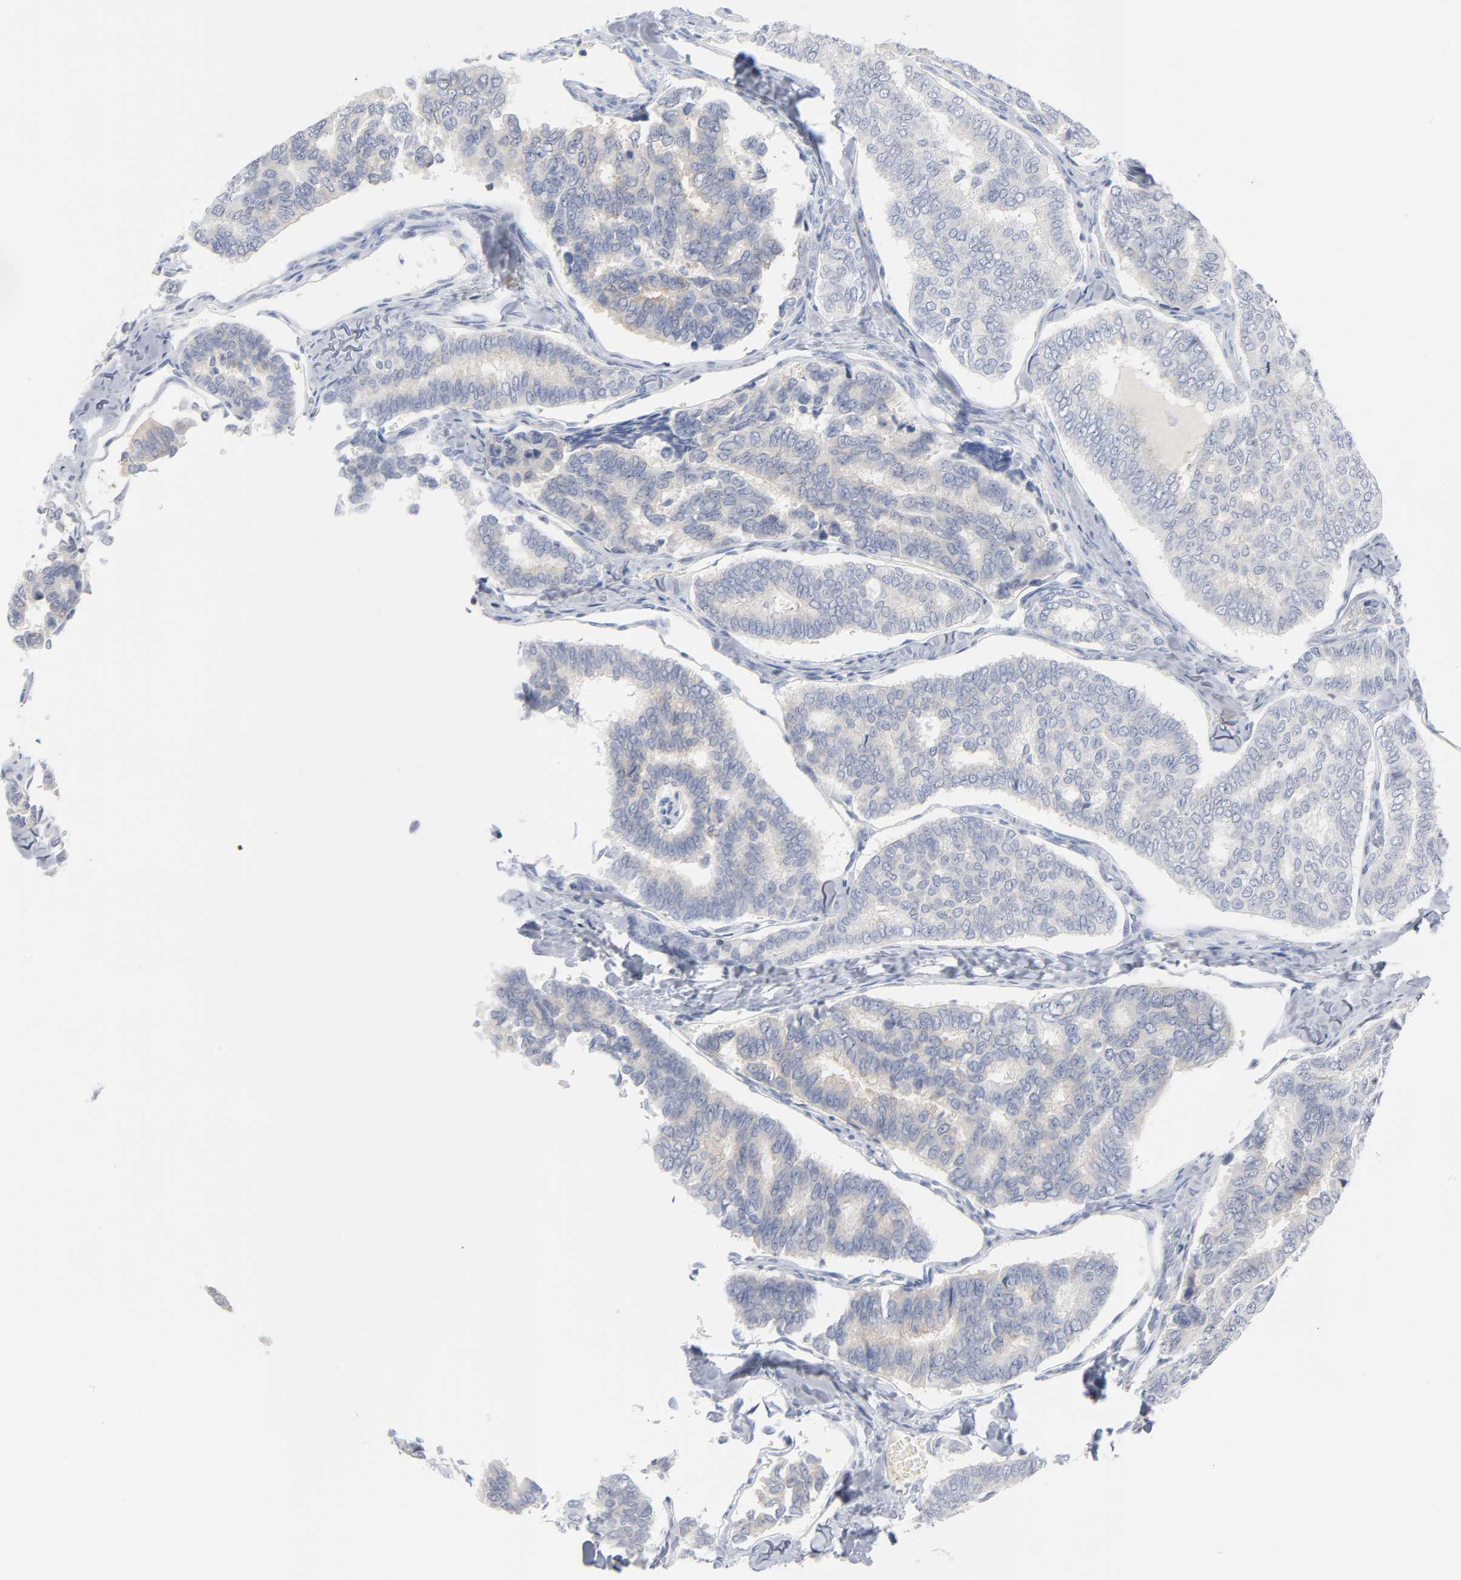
{"staining": {"intensity": "negative", "quantity": "none", "location": "none"}, "tissue": "thyroid cancer", "cell_type": "Tumor cells", "image_type": "cancer", "snomed": [{"axis": "morphology", "description": "Papillary adenocarcinoma, NOS"}, {"axis": "topography", "description": "Thyroid gland"}], "caption": "Papillary adenocarcinoma (thyroid) was stained to show a protein in brown. There is no significant expression in tumor cells.", "gene": "PTK2B", "patient": {"sex": "female", "age": 35}}